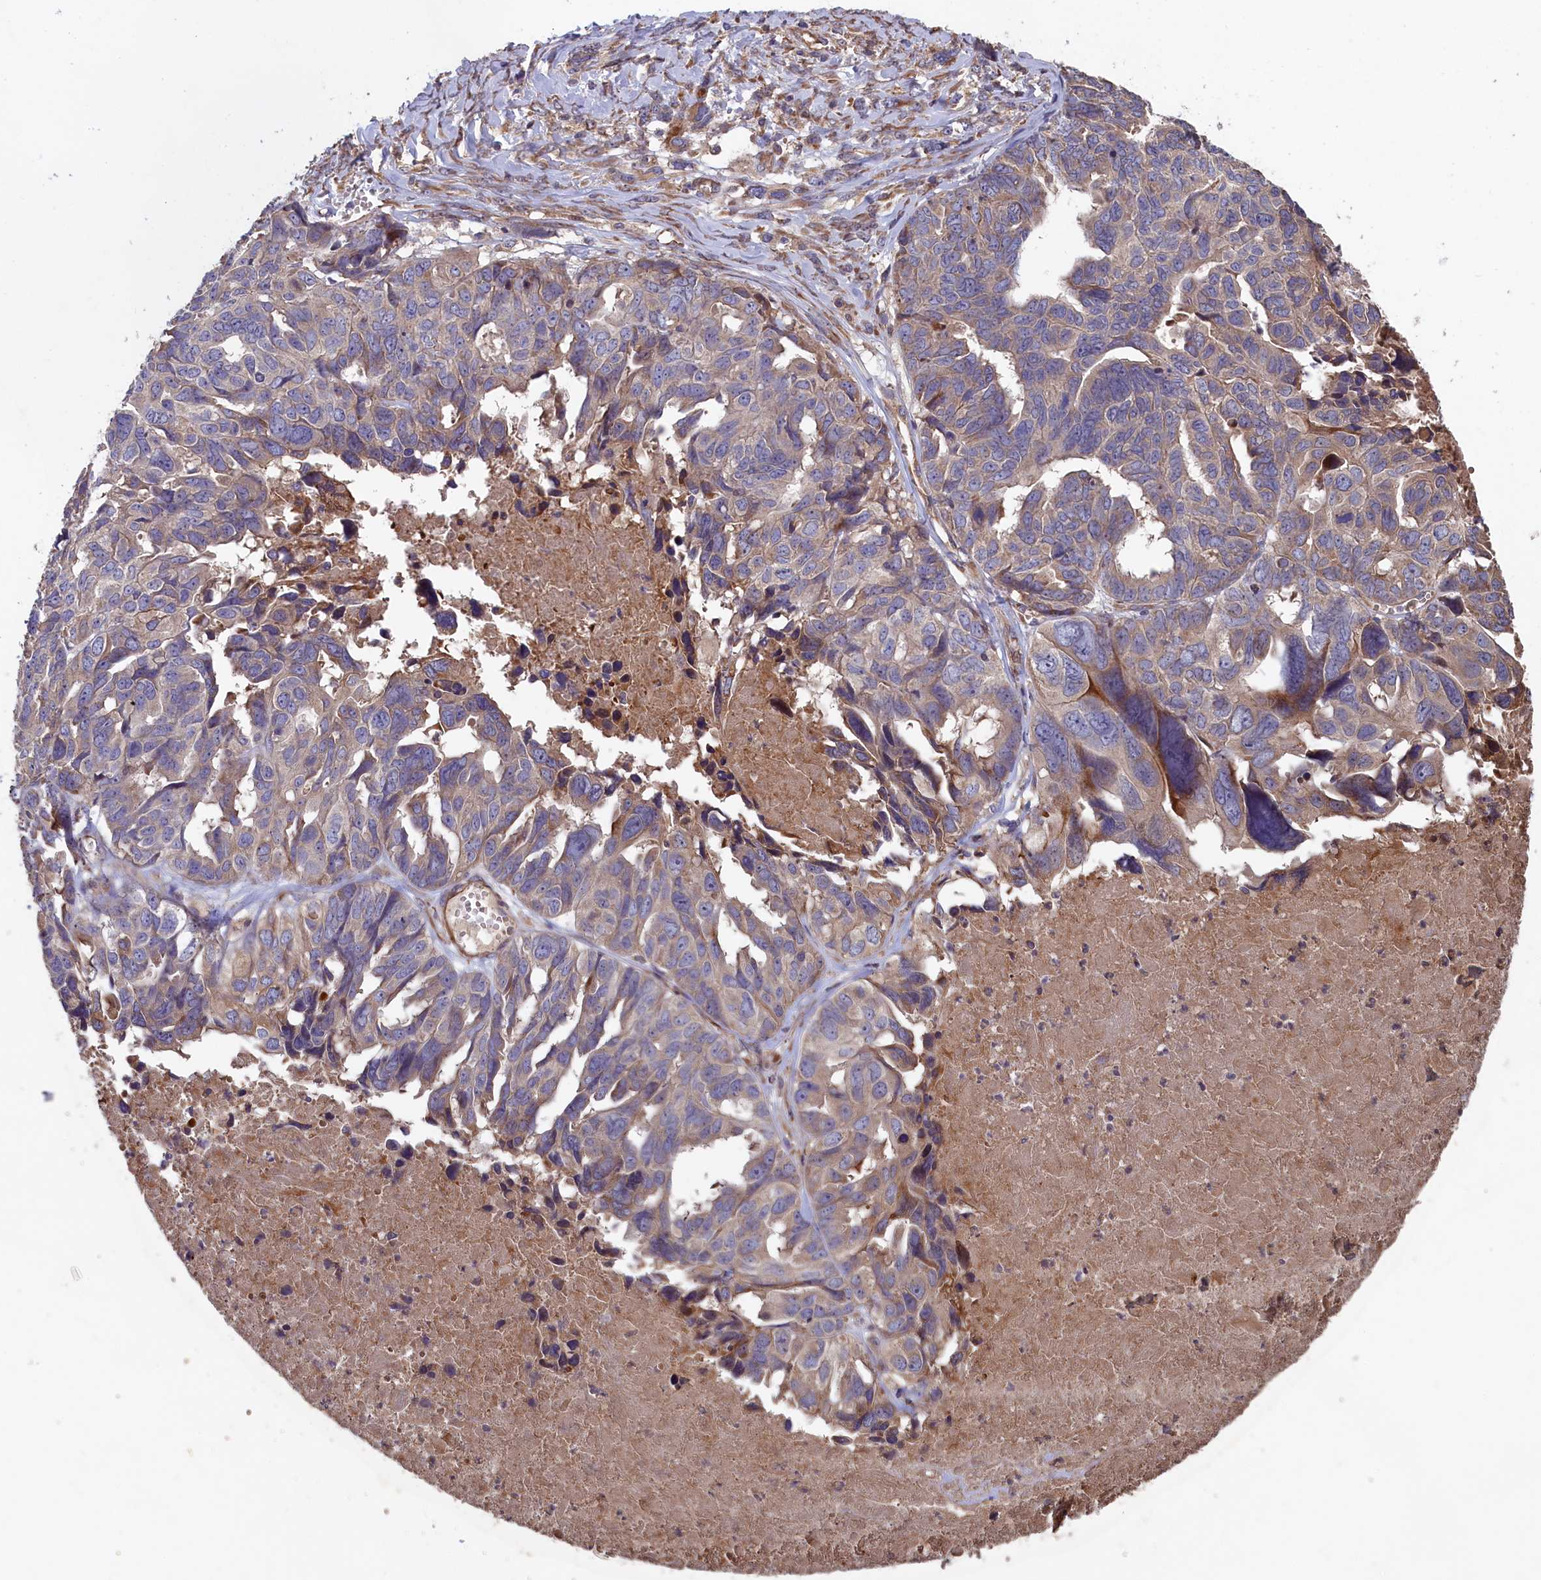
{"staining": {"intensity": "weak", "quantity": "<25%", "location": "cytoplasmic/membranous"}, "tissue": "ovarian cancer", "cell_type": "Tumor cells", "image_type": "cancer", "snomed": [{"axis": "morphology", "description": "Cystadenocarcinoma, serous, NOS"}, {"axis": "topography", "description": "Ovary"}], "caption": "Histopathology image shows no significant protein expression in tumor cells of ovarian cancer. (Immunohistochemistry, brightfield microscopy, high magnification).", "gene": "GREB1L", "patient": {"sex": "female", "age": 79}}